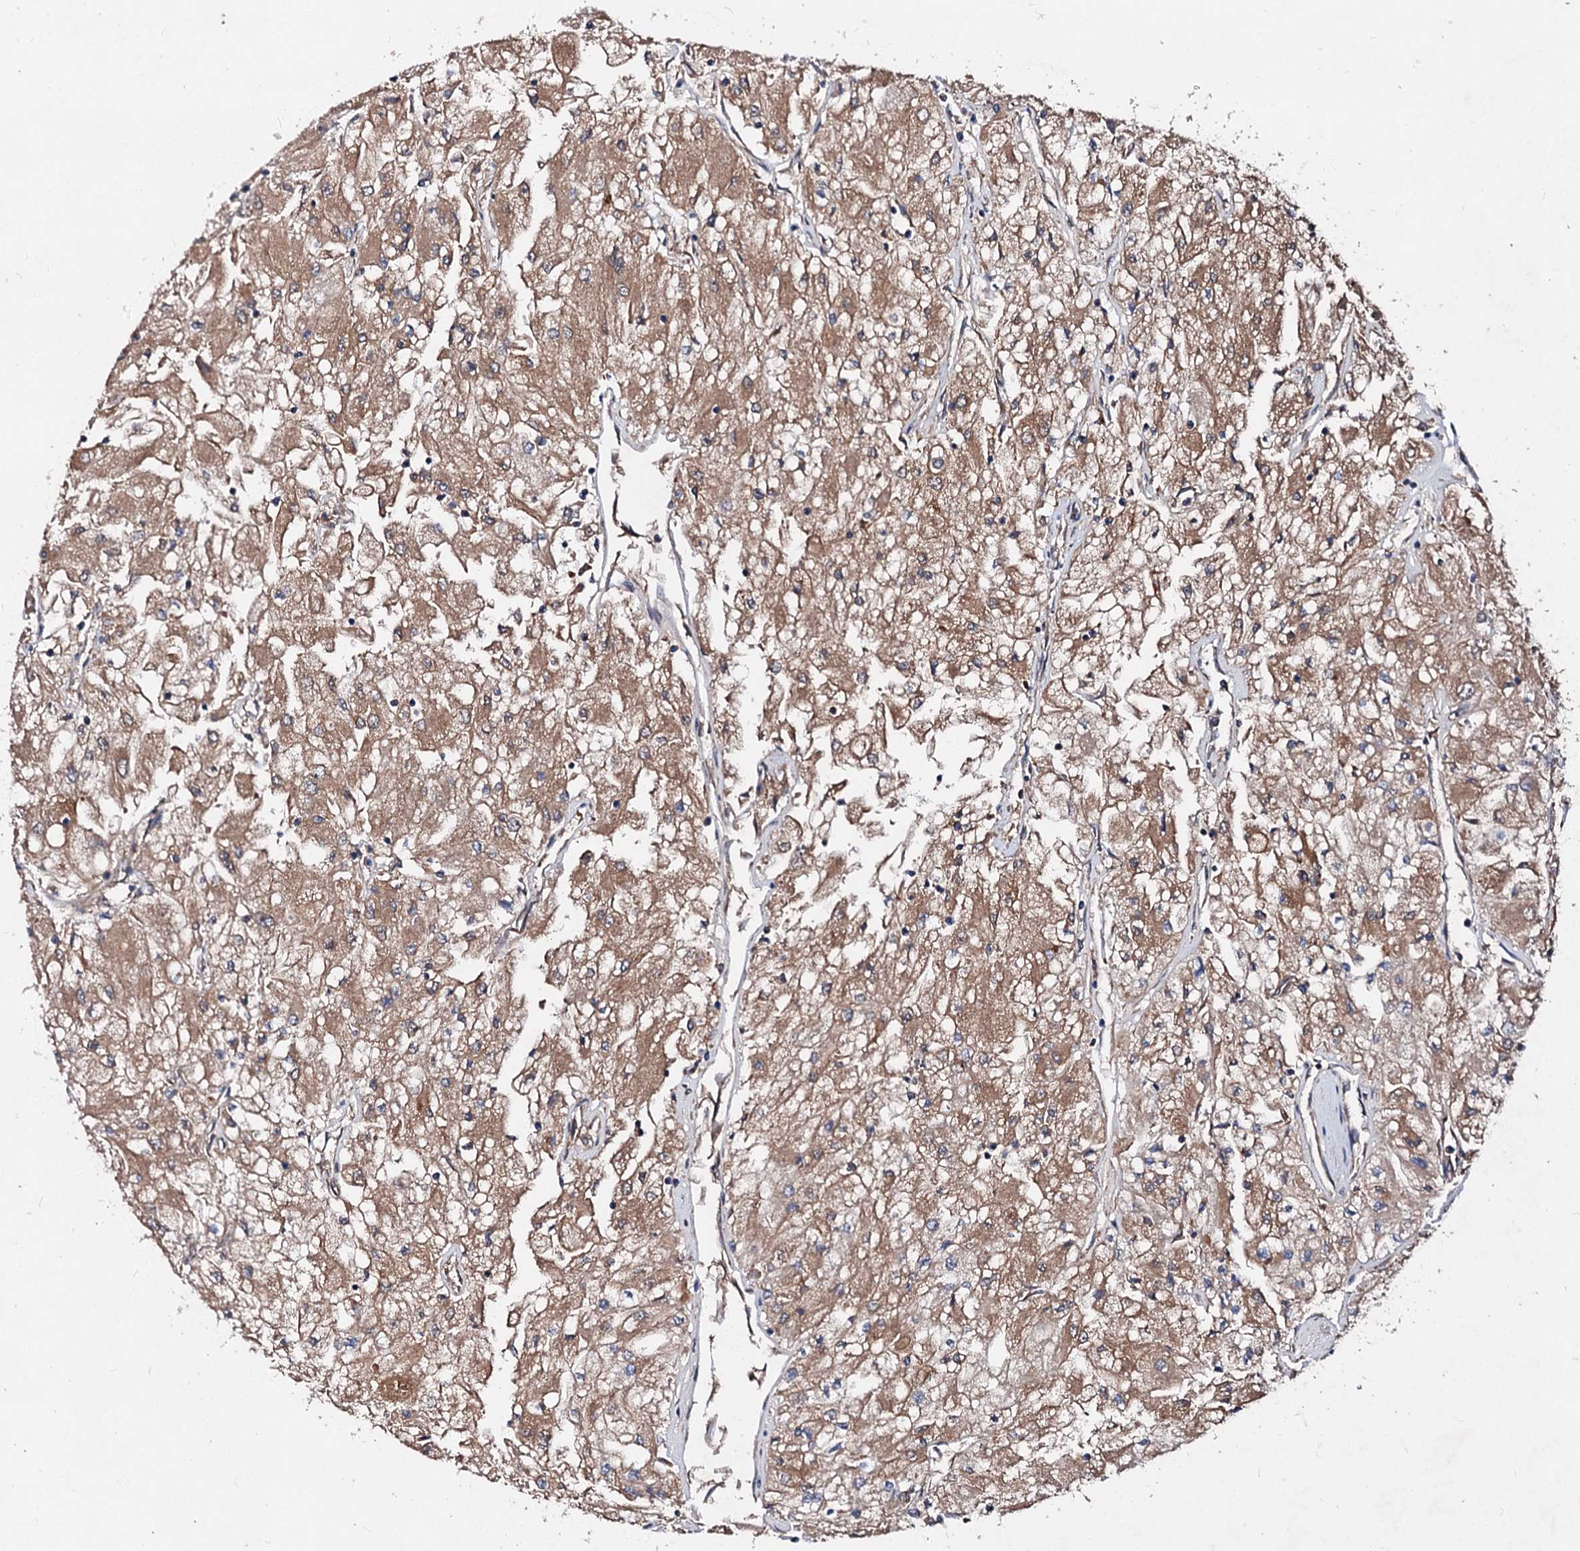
{"staining": {"intensity": "moderate", "quantity": ">75%", "location": "cytoplasmic/membranous"}, "tissue": "renal cancer", "cell_type": "Tumor cells", "image_type": "cancer", "snomed": [{"axis": "morphology", "description": "Adenocarcinoma, NOS"}, {"axis": "topography", "description": "Kidney"}], "caption": "DAB (3,3'-diaminobenzidine) immunohistochemical staining of renal adenocarcinoma demonstrates moderate cytoplasmic/membranous protein expression in approximately >75% of tumor cells.", "gene": "EXTL1", "patient": {"sex": "male", "age": 80}}